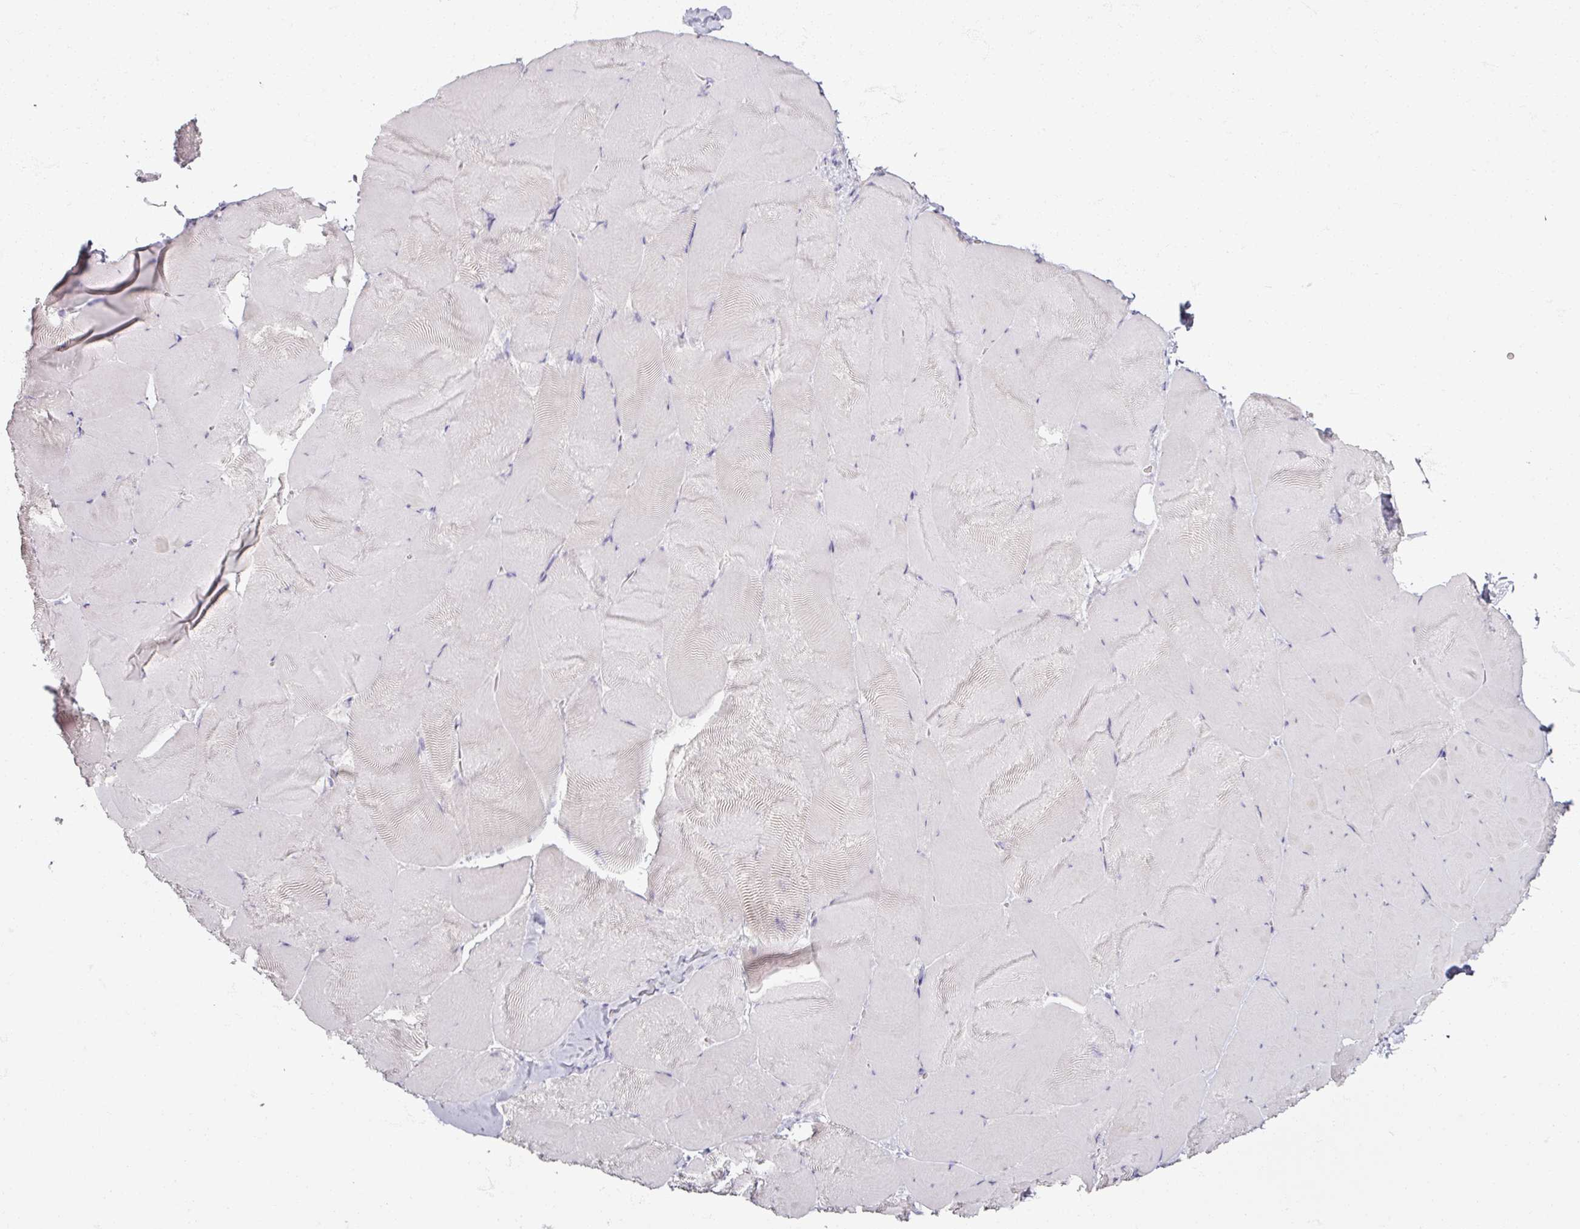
{"staining": {"intensity": "negative", "quantity": "none", "location": "none"}, "tissue": "skeletal muscle", "cell_type": "Myocytes", "image_type": "normal", "snomed": [{"axis": "morphology", "description": "Normal tissue, NOS"}, {"axis": "topography", "description": "Skeletal muscle"}], "caption": "High power microscopy histopathology image of an immunohistochemistry (IHC) micrograph of benign skeletal muscle, revealing no significant staining in myocytes.", "gene": "SOX11", "patient": {"sex": "female", "age": 64}}